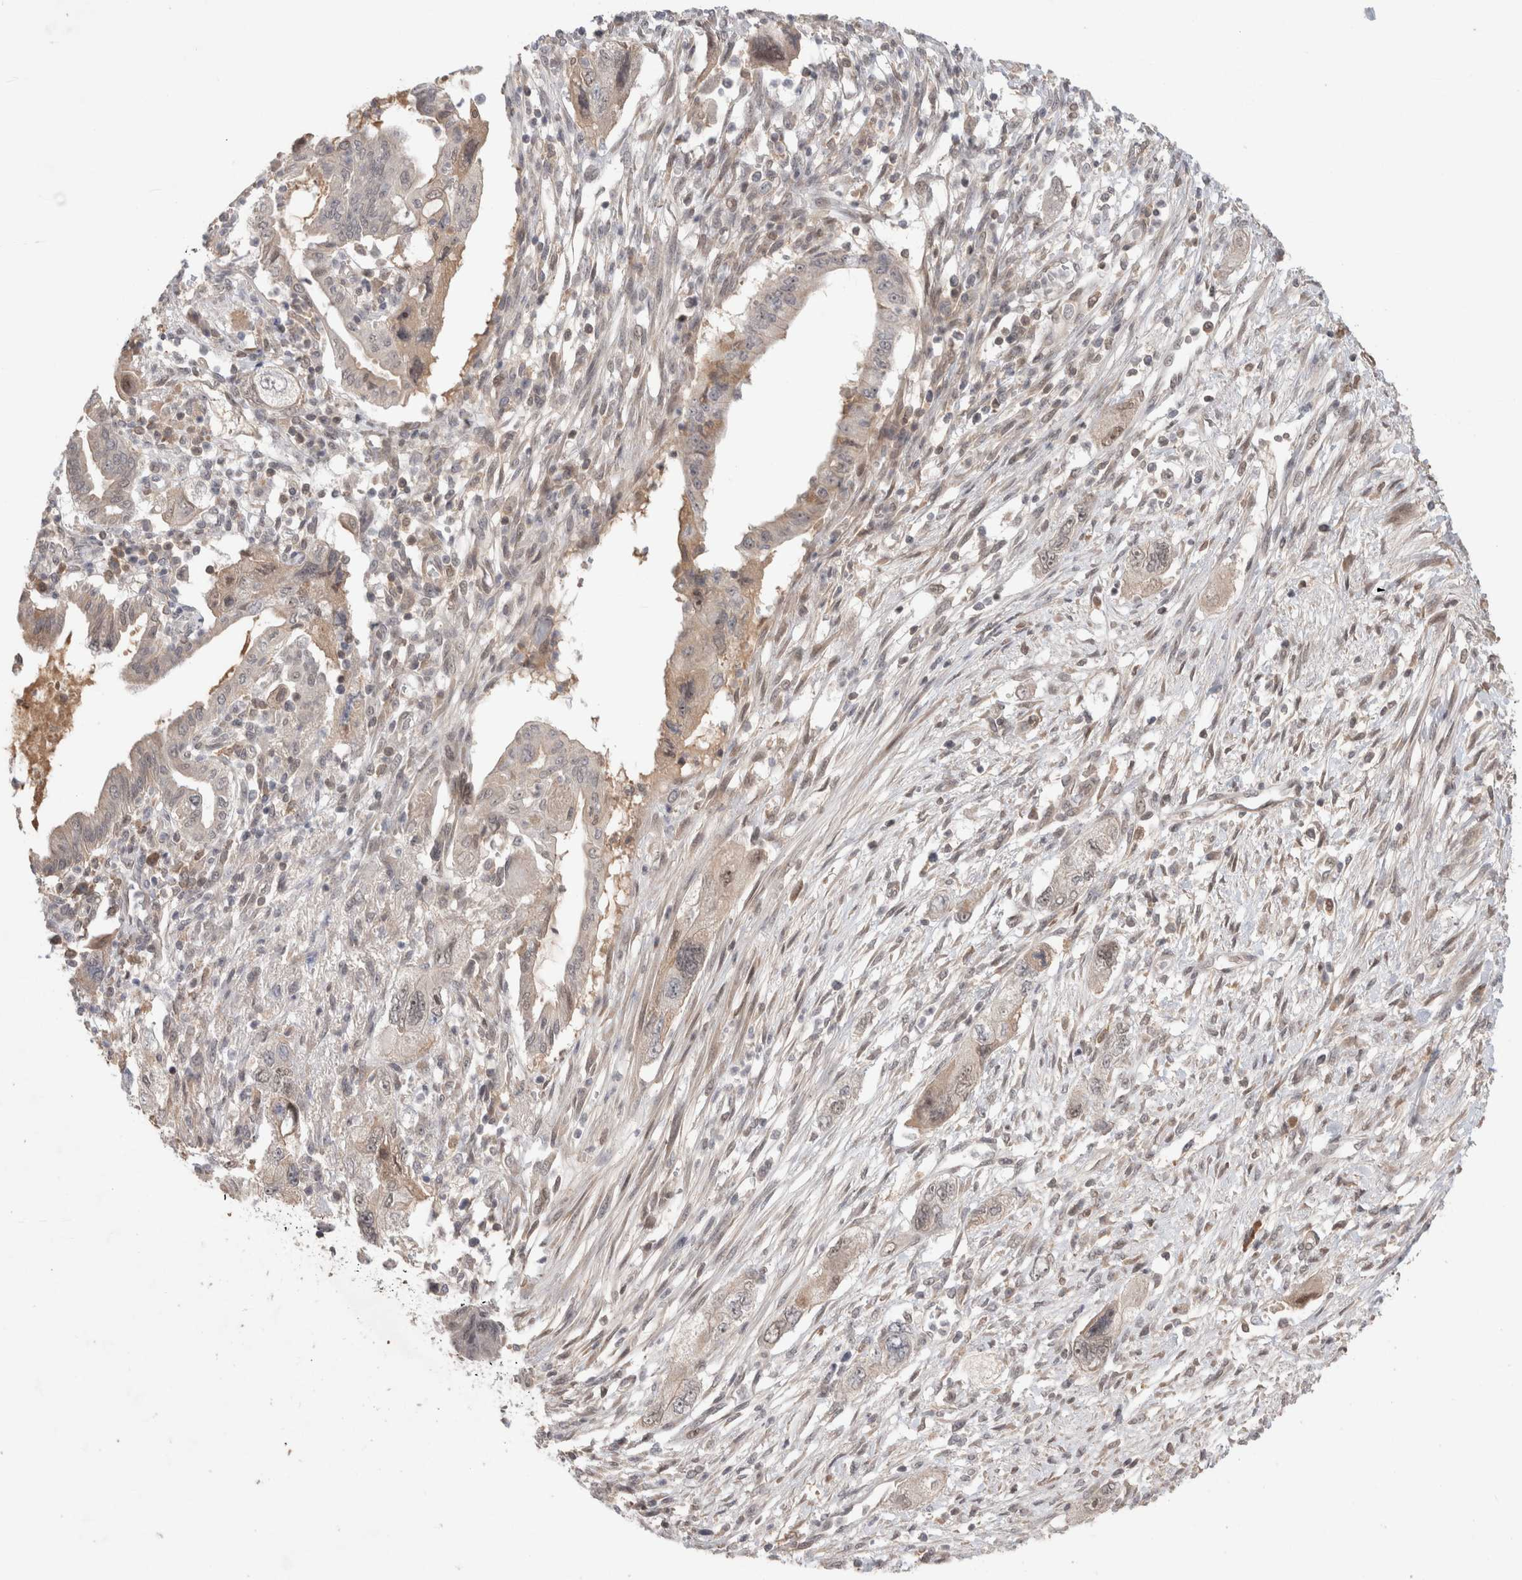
{"staining": {"intensity": "weak", "quantity": "25%-75%", "location": "cytoplasmic/membranous,nuclear"}, "tissue": "pancreatic cancer", "cell_type": "Tumor cells", "image_type": "cancer", "snomed": [{"axis": "morphology", "description": "Adenocarcinoma, NOS"}, {"axis": "topography", "description": "Pancreas"}], "caption": "IHC histopathology image of neoplastic tissue: human pancreatic cancer stained using IHC shows low levels of weak protein expression localized specifically in the cytoplasmic/membranous and nuclear of tumor cells, appearing as a cytoplasmic/membranous and nuclear brown color.", "gene": "SYDE2", "patient": {"sex": "female", "age": 73}}